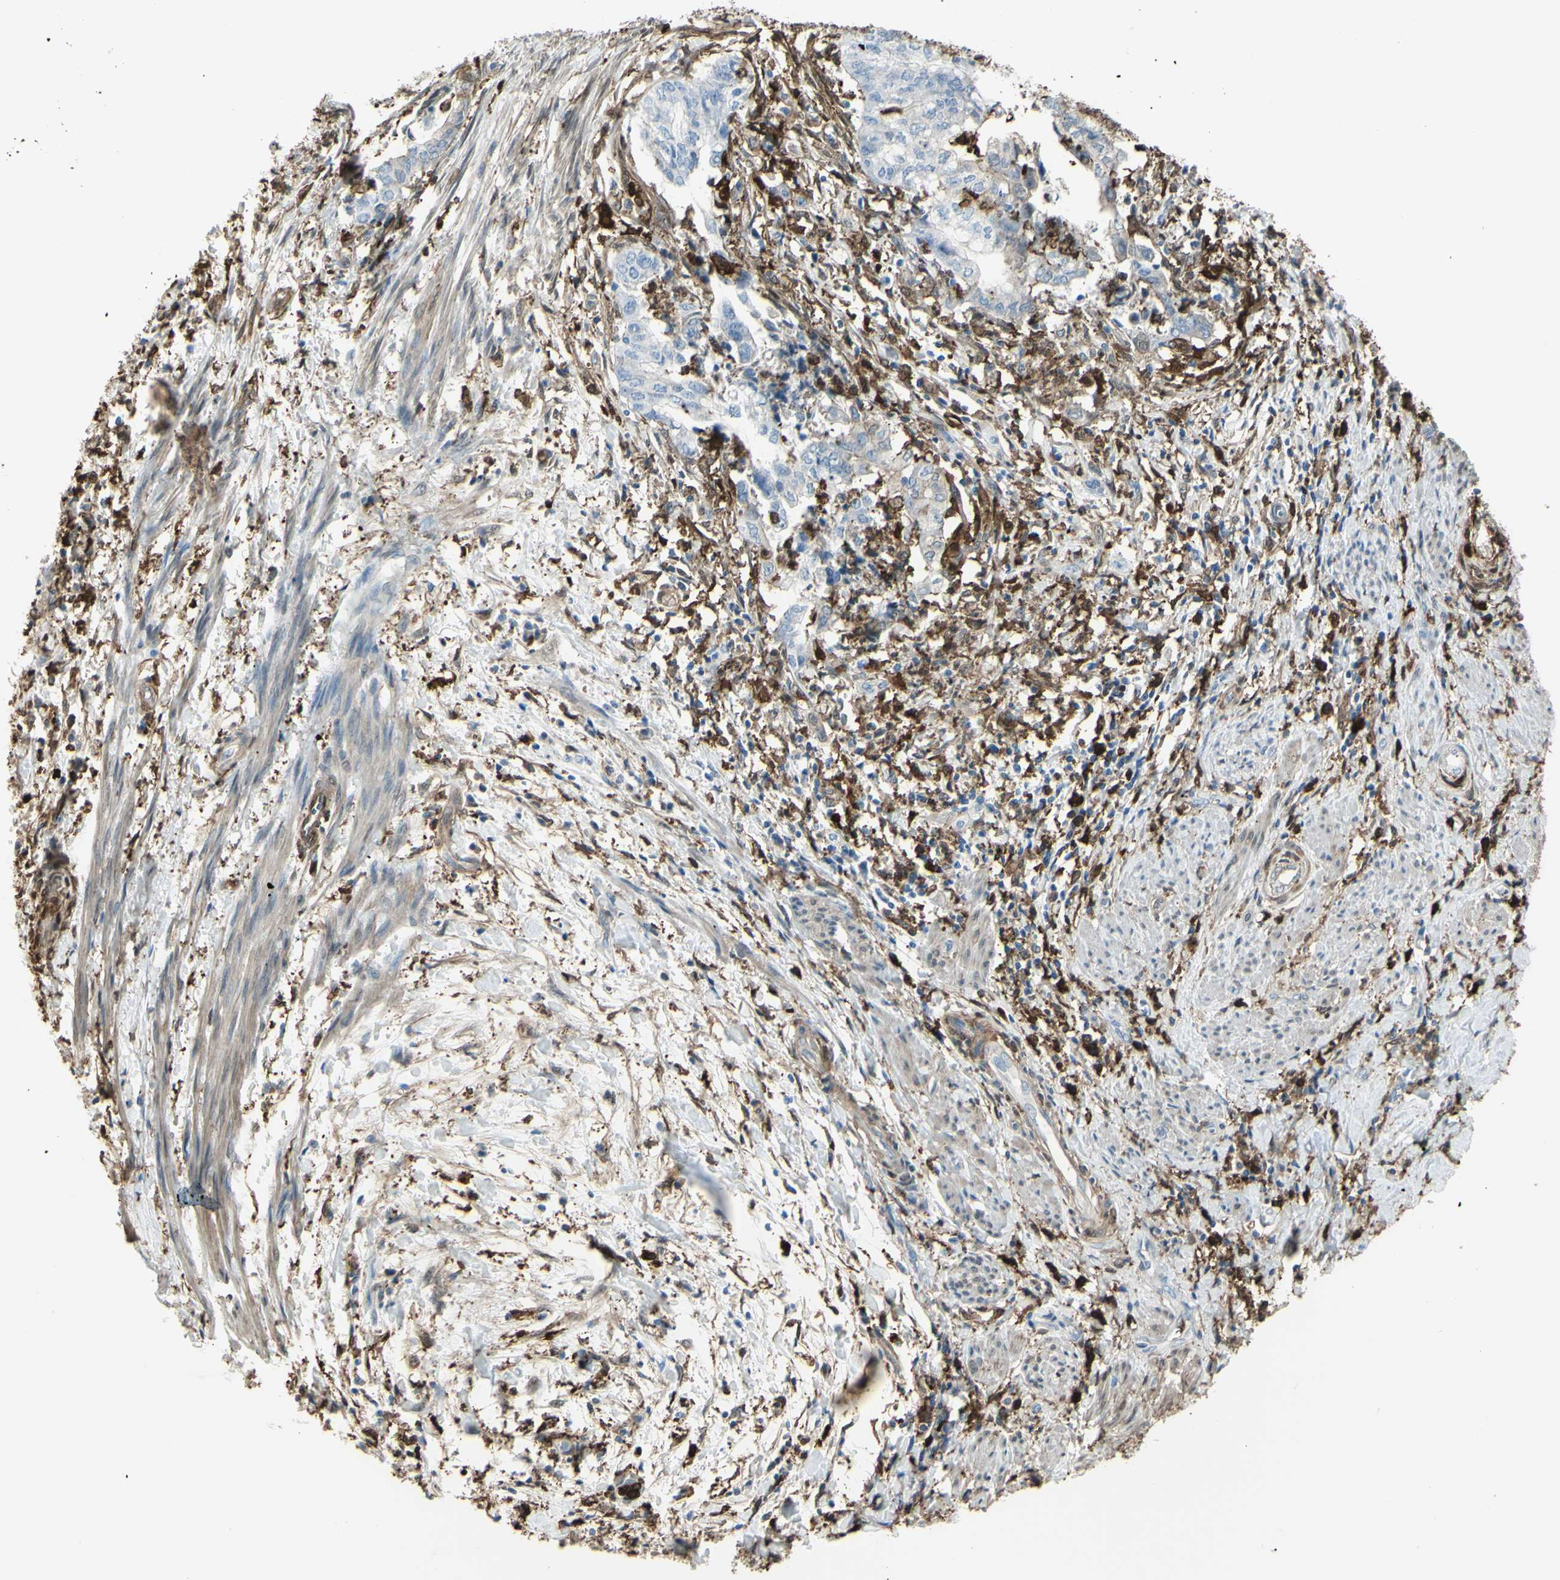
{"staining": {"intensity": "weak", "quantity": "25%-75%", "location": "cytoplasmic/membranous"}, "tissue": "endometrial cancer", "cell_type": "Tumor cells", "image_type": "cancer", "snomed": [{"axis": "morphology", "description": "Necrosis, NOS"}, {"axis": "morphology", "description": "Adenocarcinoma, NOS"}, {"axis": "topography", "description": "Endometrium"}], "caption": "A photomicrograph showing weak cytoplasmic/membranous expression in about 25%-75% of tumor cells in endometrial adenocarcinoma, as visualized by brown immunohistochemical staining.", "gene": "GSN", "patient": {"sex": "female", "age": 79}}